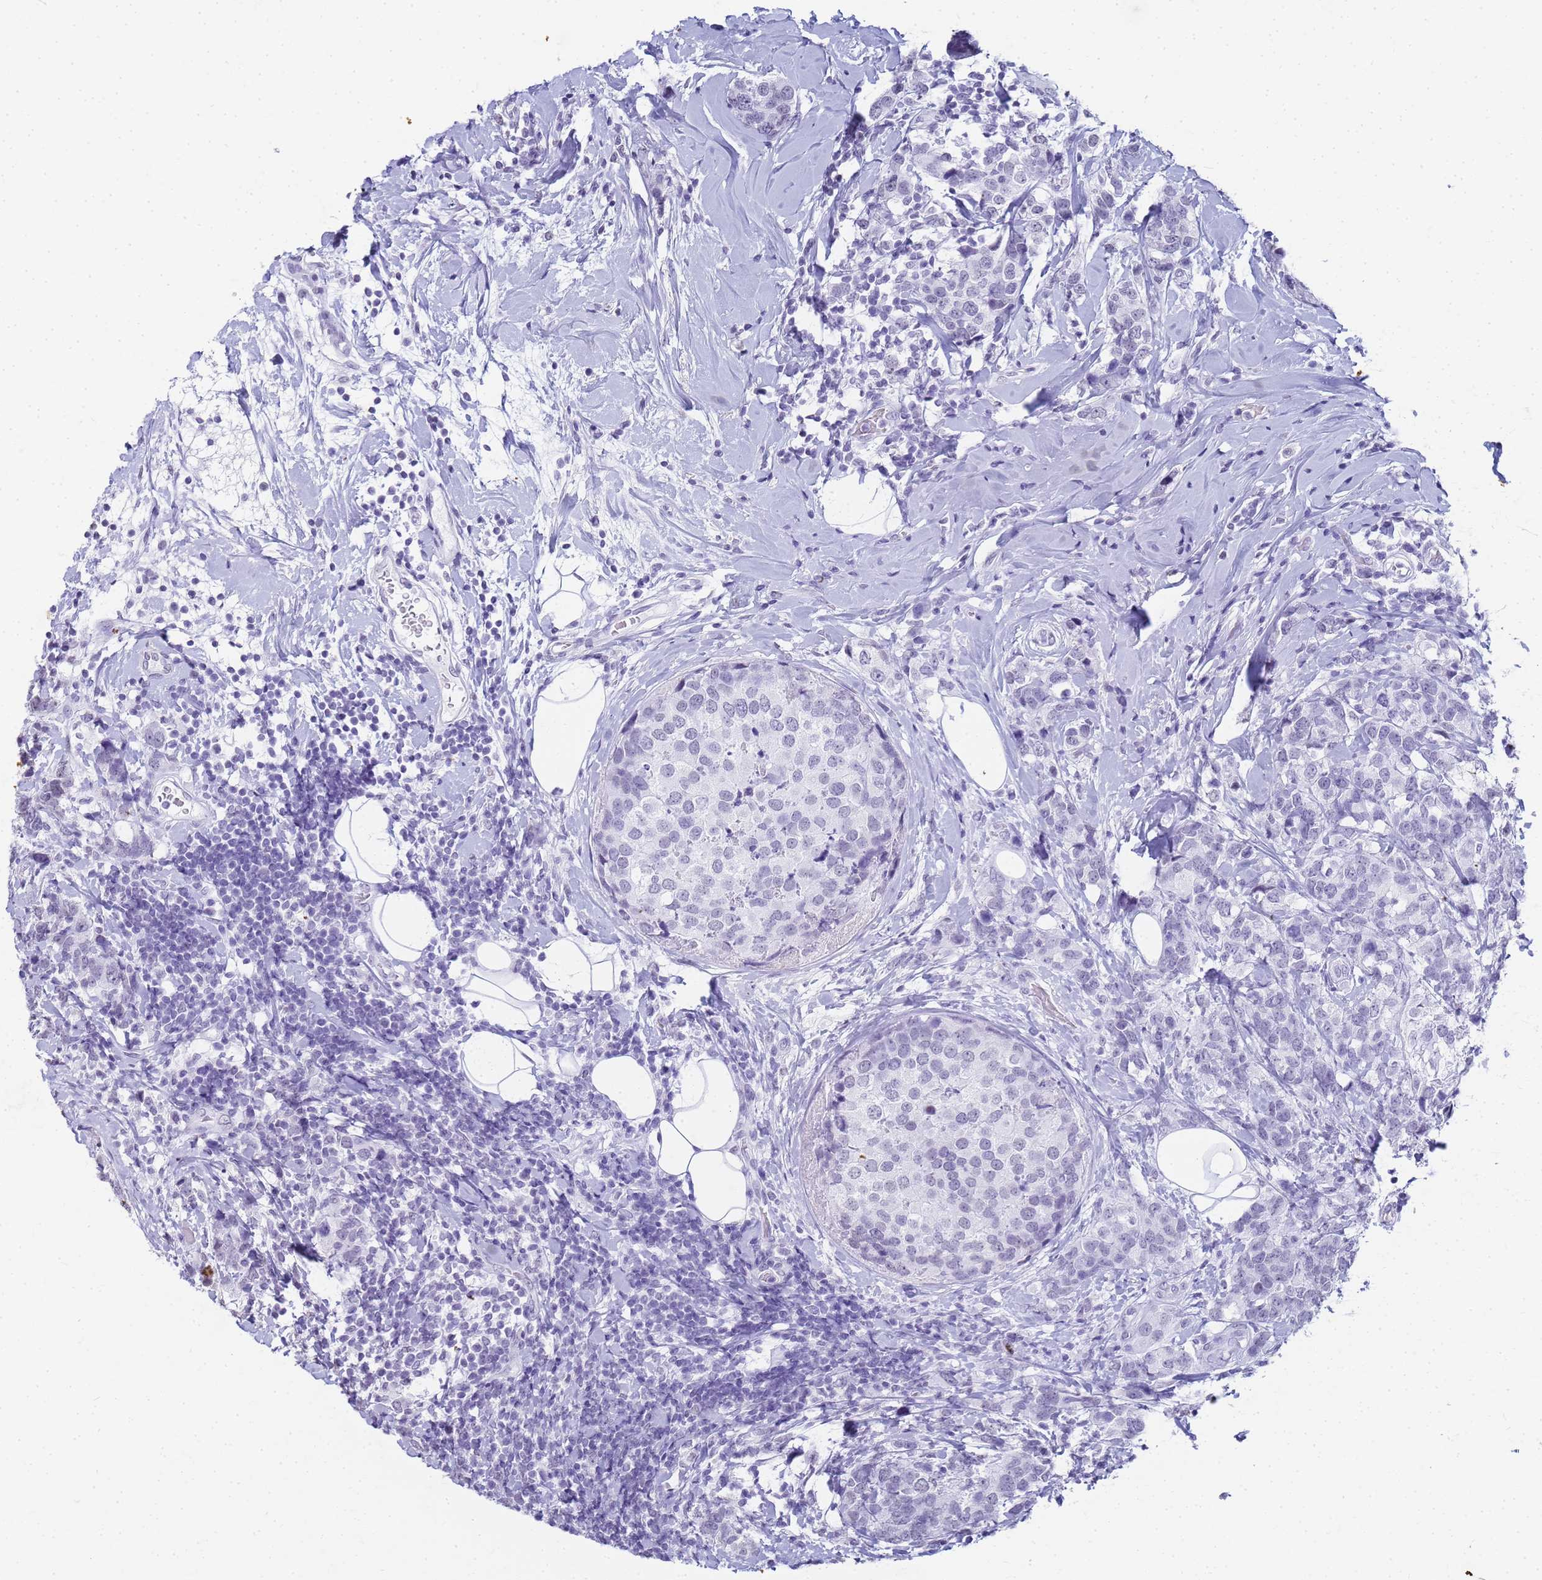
{"staining": {"intensity": "negative", "quantity": "none", "location": "none"}, "tissue": "breast cancer", "cell_type": "Tumor cells", "image_type": "cancer", "snomed": [{"axis": "morphology", "description": "Lobular carcinoma"}, {"axis": "topography", "description": "Breast"}], "caption": "This is an immunohistochemistry micrograph of human breast cancer. There is no positivity in tumor cells.", "gene": "SLC7A9", "patient": {"sex": "female", "age": 59}}